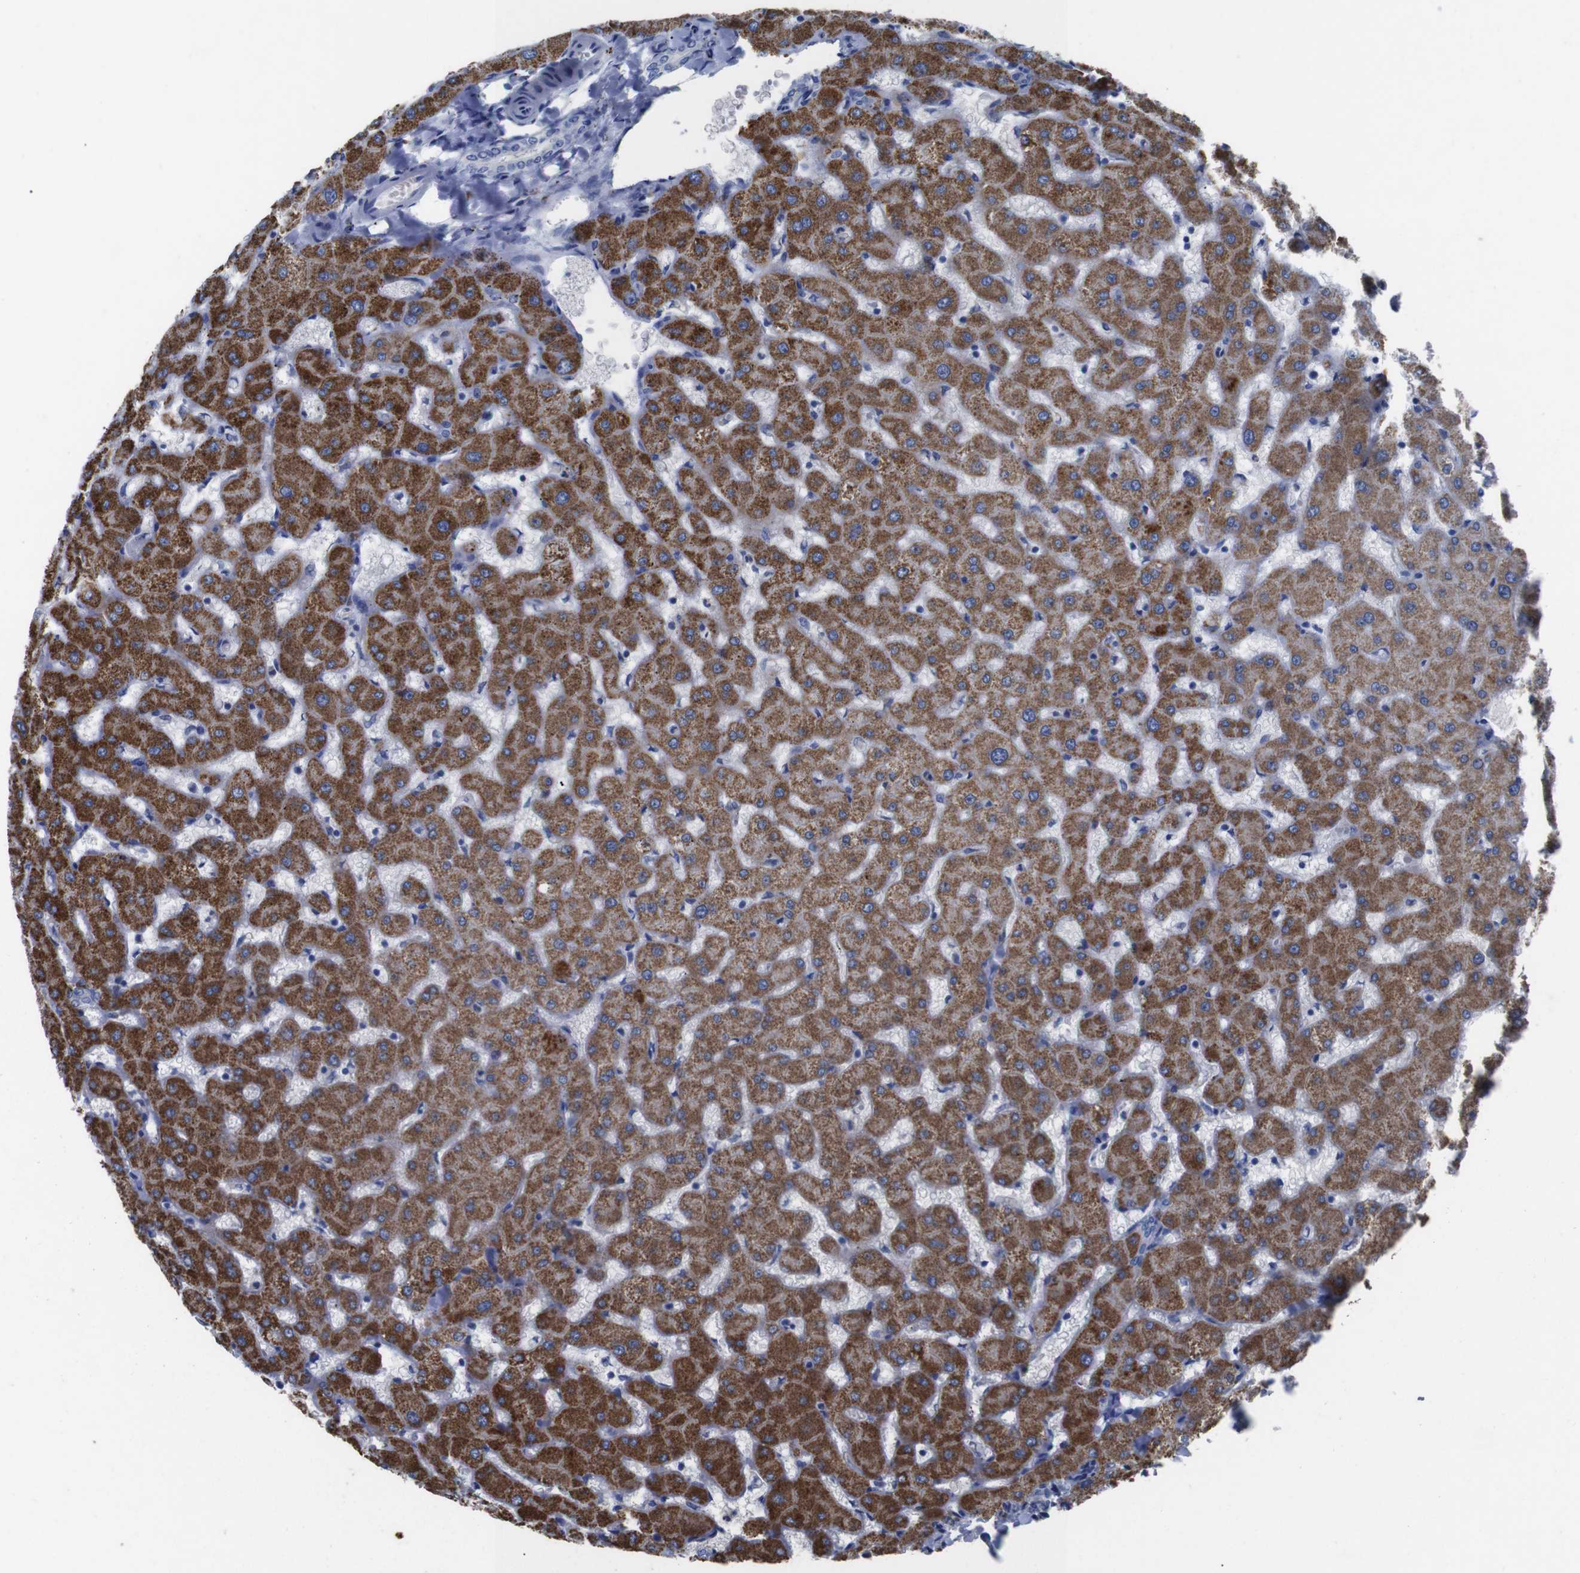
{"staining": {"intensity": "negative", "quantity": "none", "location": "none"}, "tissue": "liver", "cell_type": "Cholangiocytes", "image_type": "normal", "snomed": [{"axis": "morphology", "description": "Normal tissue, NOS"}, {"axis": "topography", "description": "Liver"}], "caption": "Immunohistochemical staining of normal human liver demonstrates no significant positivity in cholangiocytes.", "gene": "GJB2", "patient": {"sex": "female", "age": 63}}